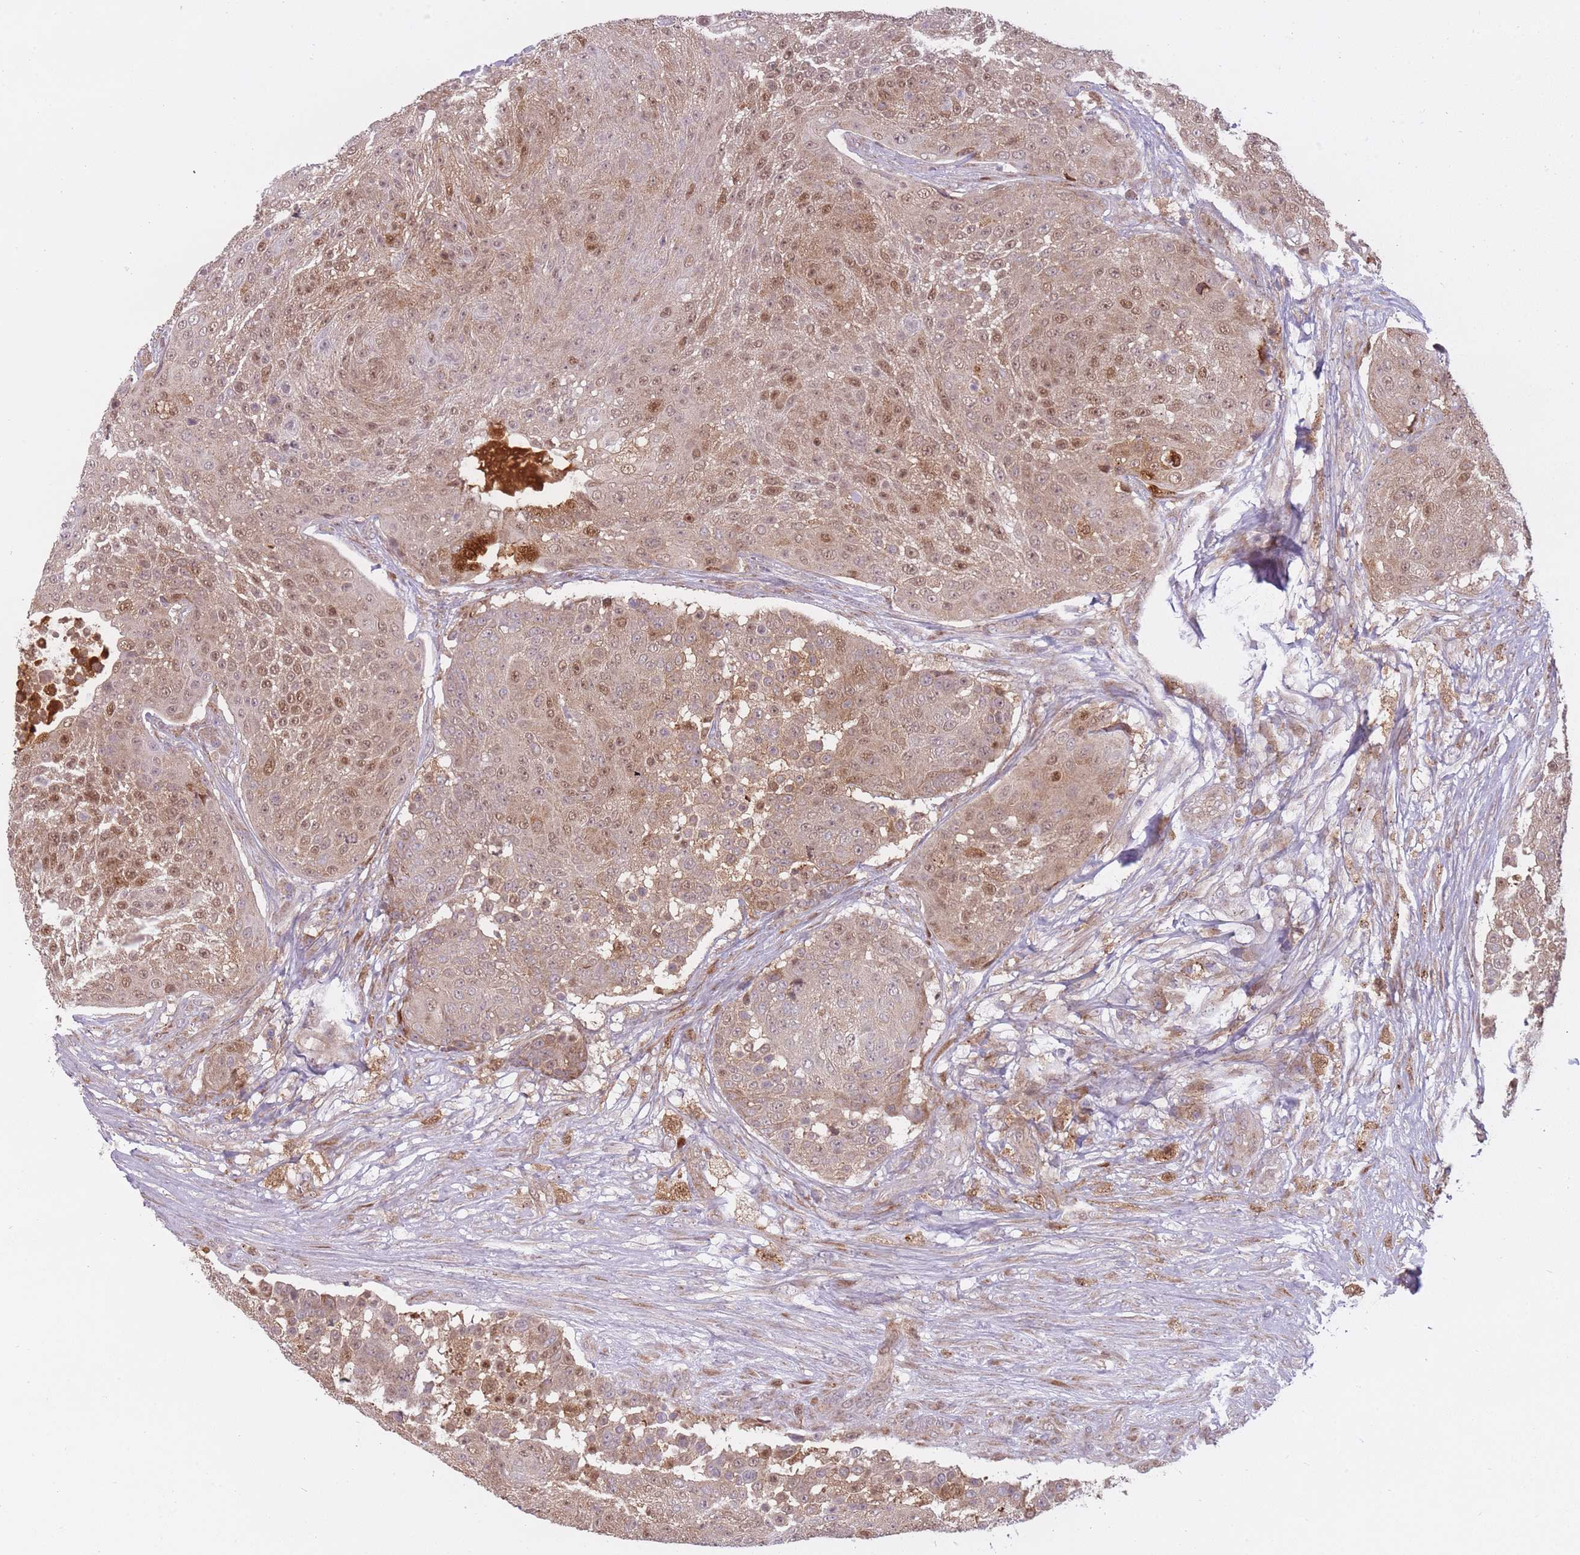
{"staining": {"intensity": "moderate", "quantity": "25%-75%", "location": "cytoplasmic/membranous,nuclear"}, "tissue": "urothelial cancer", "cell_type": "Tumor cells", "image_type": "cancer", "snomed": [{"axis": "morphology", "description": "Urothelial carcinoma, High grade"}, {"axis": "topography", "description": "Urinary bladder"}], "caption": "This image reveals immunohistochemistry staining of human urothelial cancer, with medium moderate cytoplasmic/membranous and nuclear expression in approximately 25%-75% of tumor cells.", "gene": "LGALS9", "patient": {"sex": "female", "age": 63}}